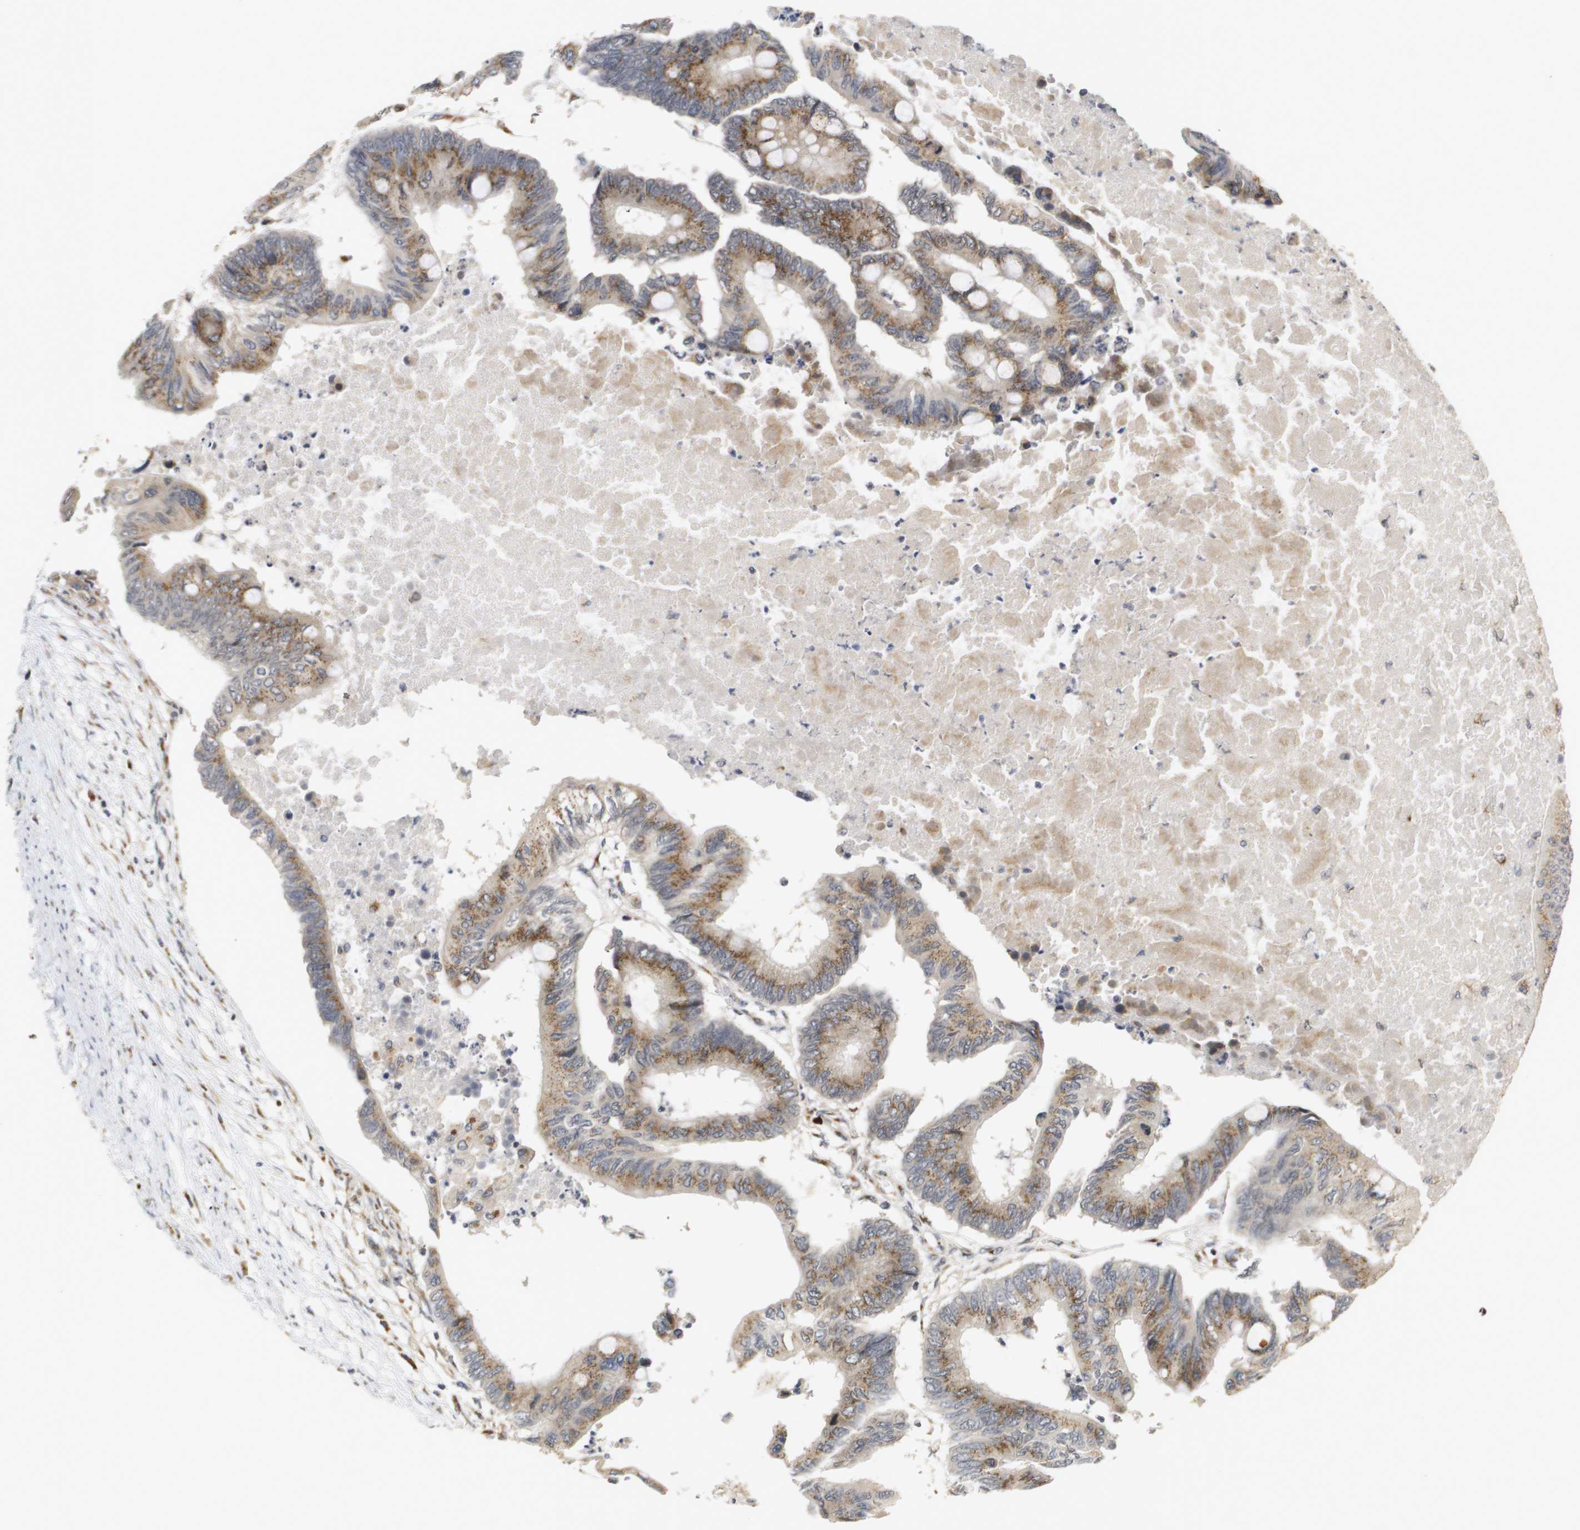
{"staining": {"intensity": "moderate", "quantity": ">75%", "location": "cytoplasmic/membranous"}, "tissue": "colorectal cancer", "cell_type": "Tumor cells", "image_type": "cancer", "snomed": [{"axis": "morphology", "description": "Normal tissue, NOS"}, {"axis": "morphology", "description": "Adenocarcinoma, NOS"}, {"axis": "topography", "description": "Rectum"}, {"axis": "topography", "description": "Peripheral nerve tissue"}], "caption": "A brown stain labels moderate cytoplasmic/membranous positivity of a protein in colorectal cancer (adenocarcinoma) tumor cells.", "gene": "ZFPL1", "patient": {"sex": "male", "age": 92}}